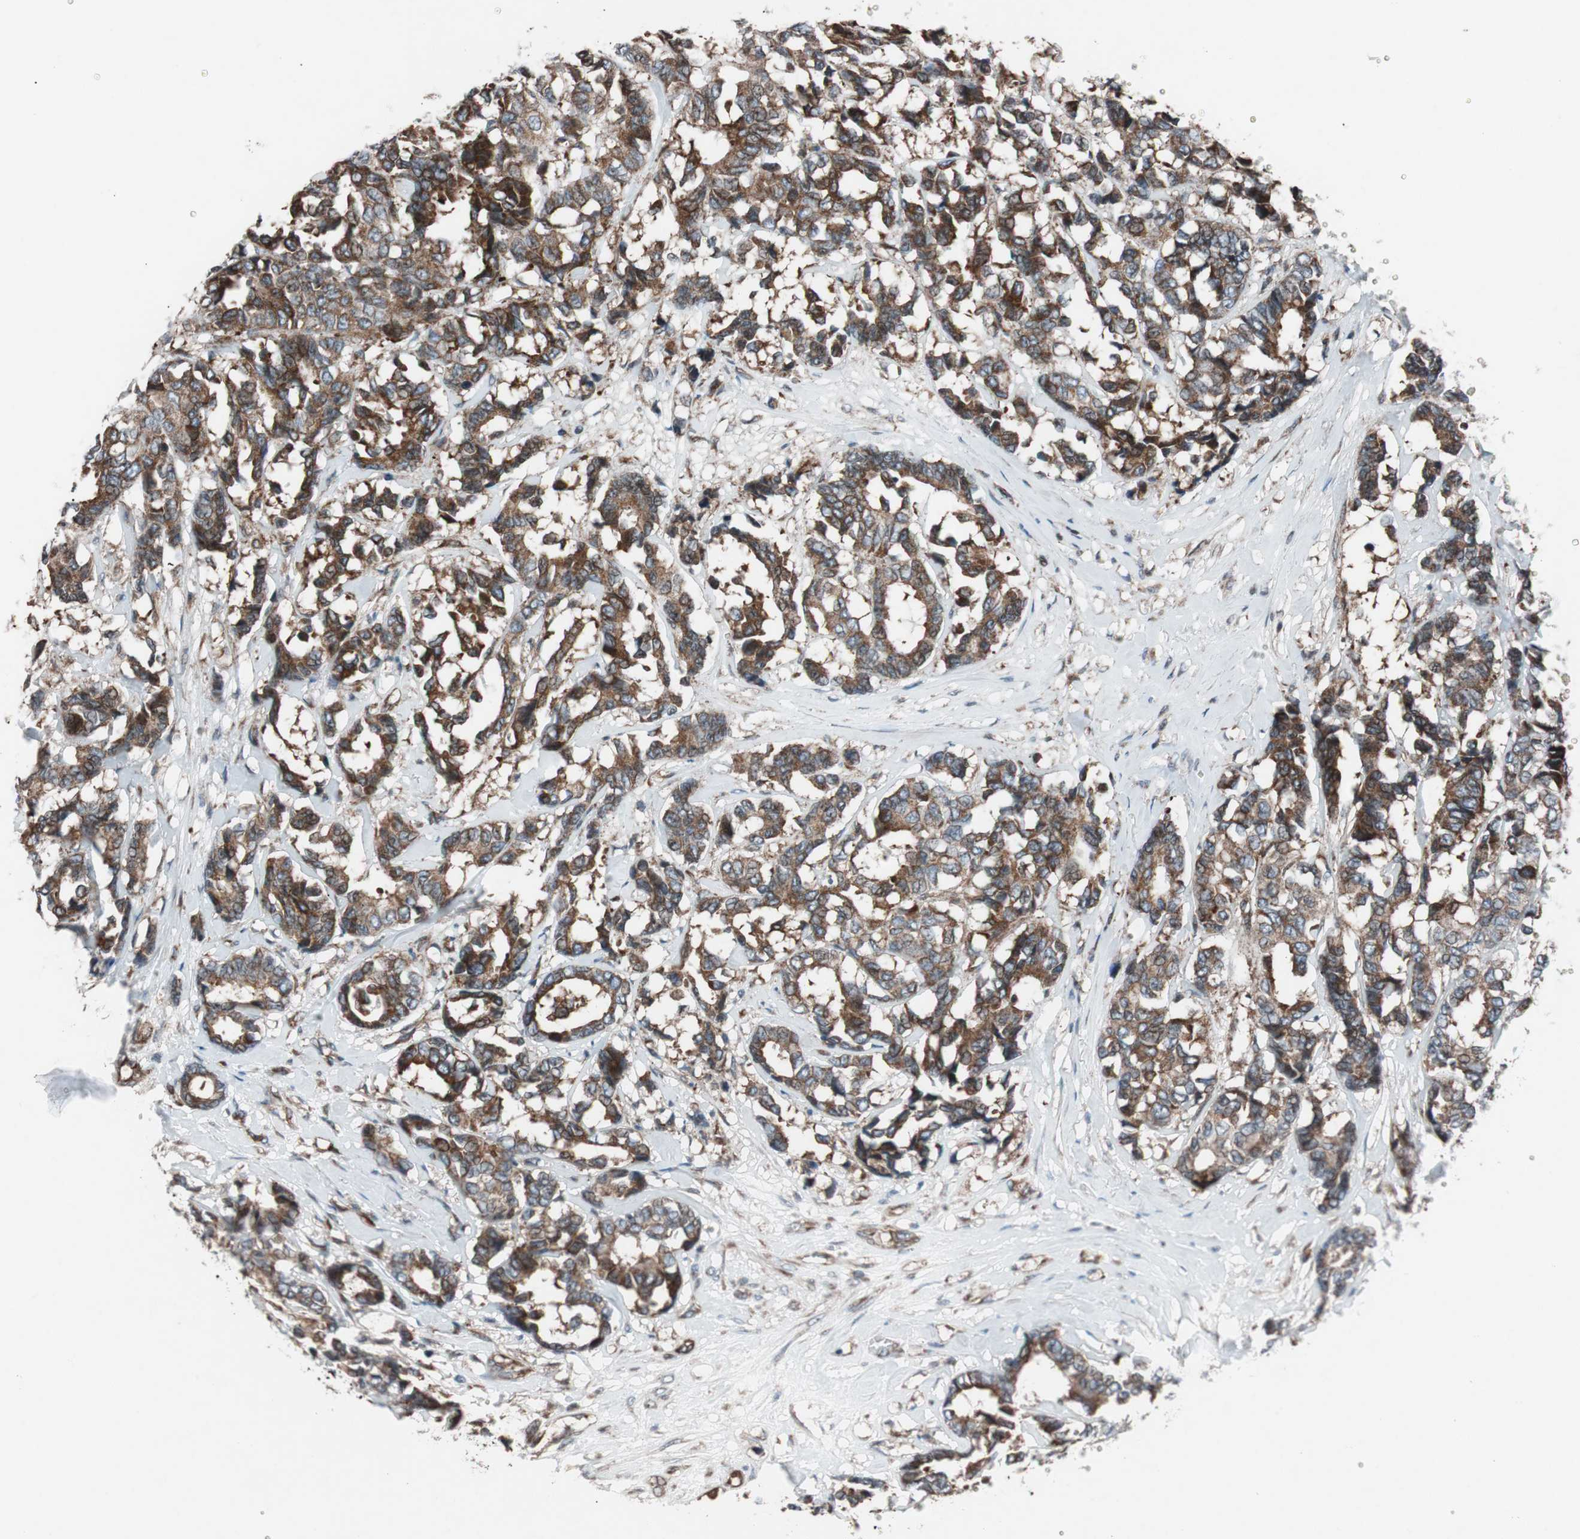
{"staining": {"intensity": "strong", "quantity": ">75%", "location": "cytoplasmic/membranous"}, "tissue": "breast cancer", "cell_type": "Tumor cells", "image_type": "cancer", "snomed": [{"axis": "morphology", "description": "Duct carcinoma"}, {"axis": "topography", "description": "Breast"}], "caption": "Human breast cancer stained with a protein marker demonstrates strong staining in tumor cells.", "gene": "CCL14", "patient": {"sex": "female", "age": 87}}